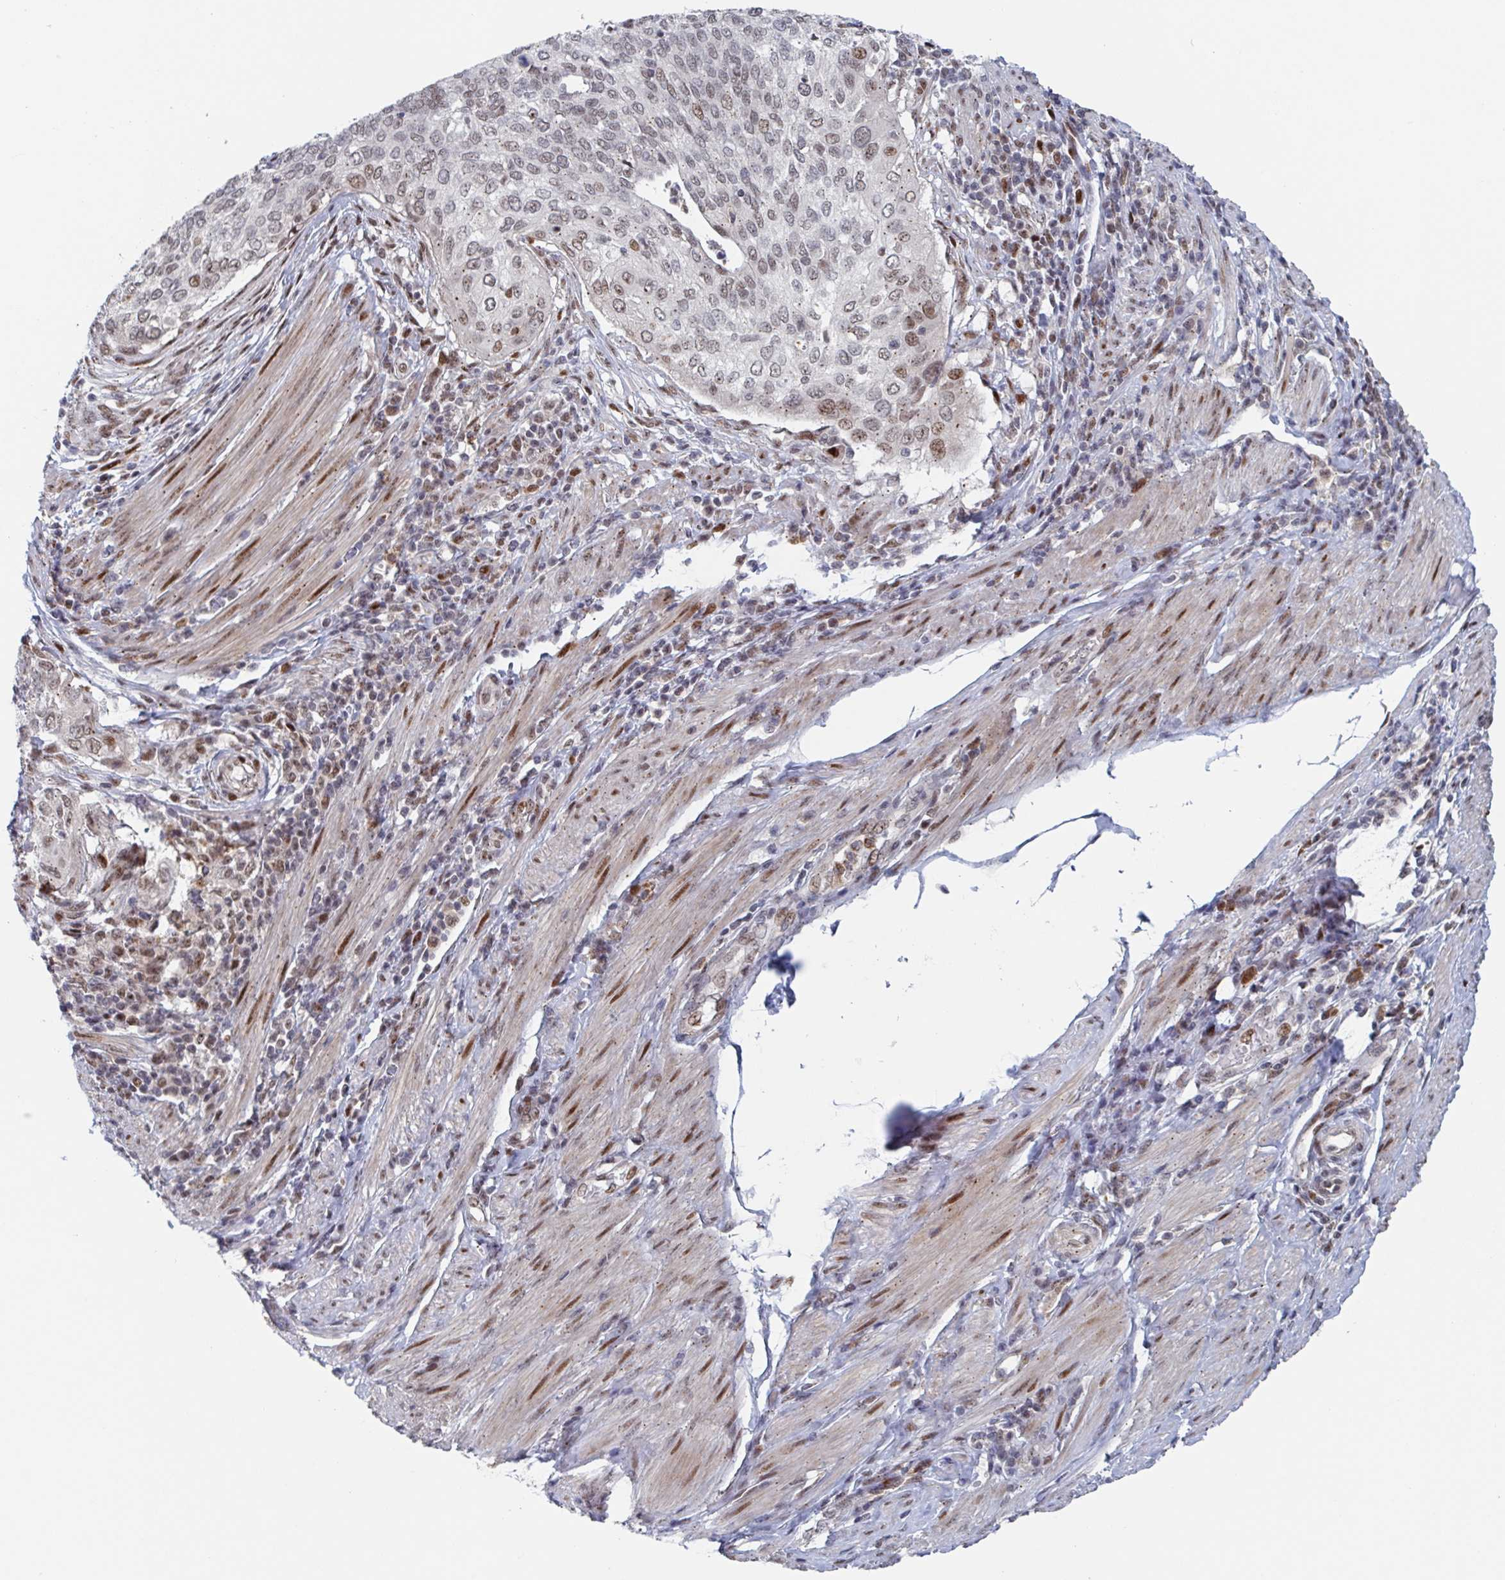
{"staining": {"intensity": "moderate", "quantity": "25%-75%", "location": "nuclear"}, "tissue": "cervical cancer", "cell_type": "Tumor cells", "image_type": "cancer", "snomed": [{"axis": "morphology", "description": "Squamous cell carcinoma, NOS"}, {"axis": "topography", "description": "Cervix"}], "caption": "Immunohistochemistry (DAB (3,3'-diaminobenzidine)) staining of cervical cancer (squamous cell carcinoma) shows moderate nuclear protein staining in approximately 25%-75% of tumor cells.", "gene": "RNF212", "patient": {"sex": "female", "age": 38}}